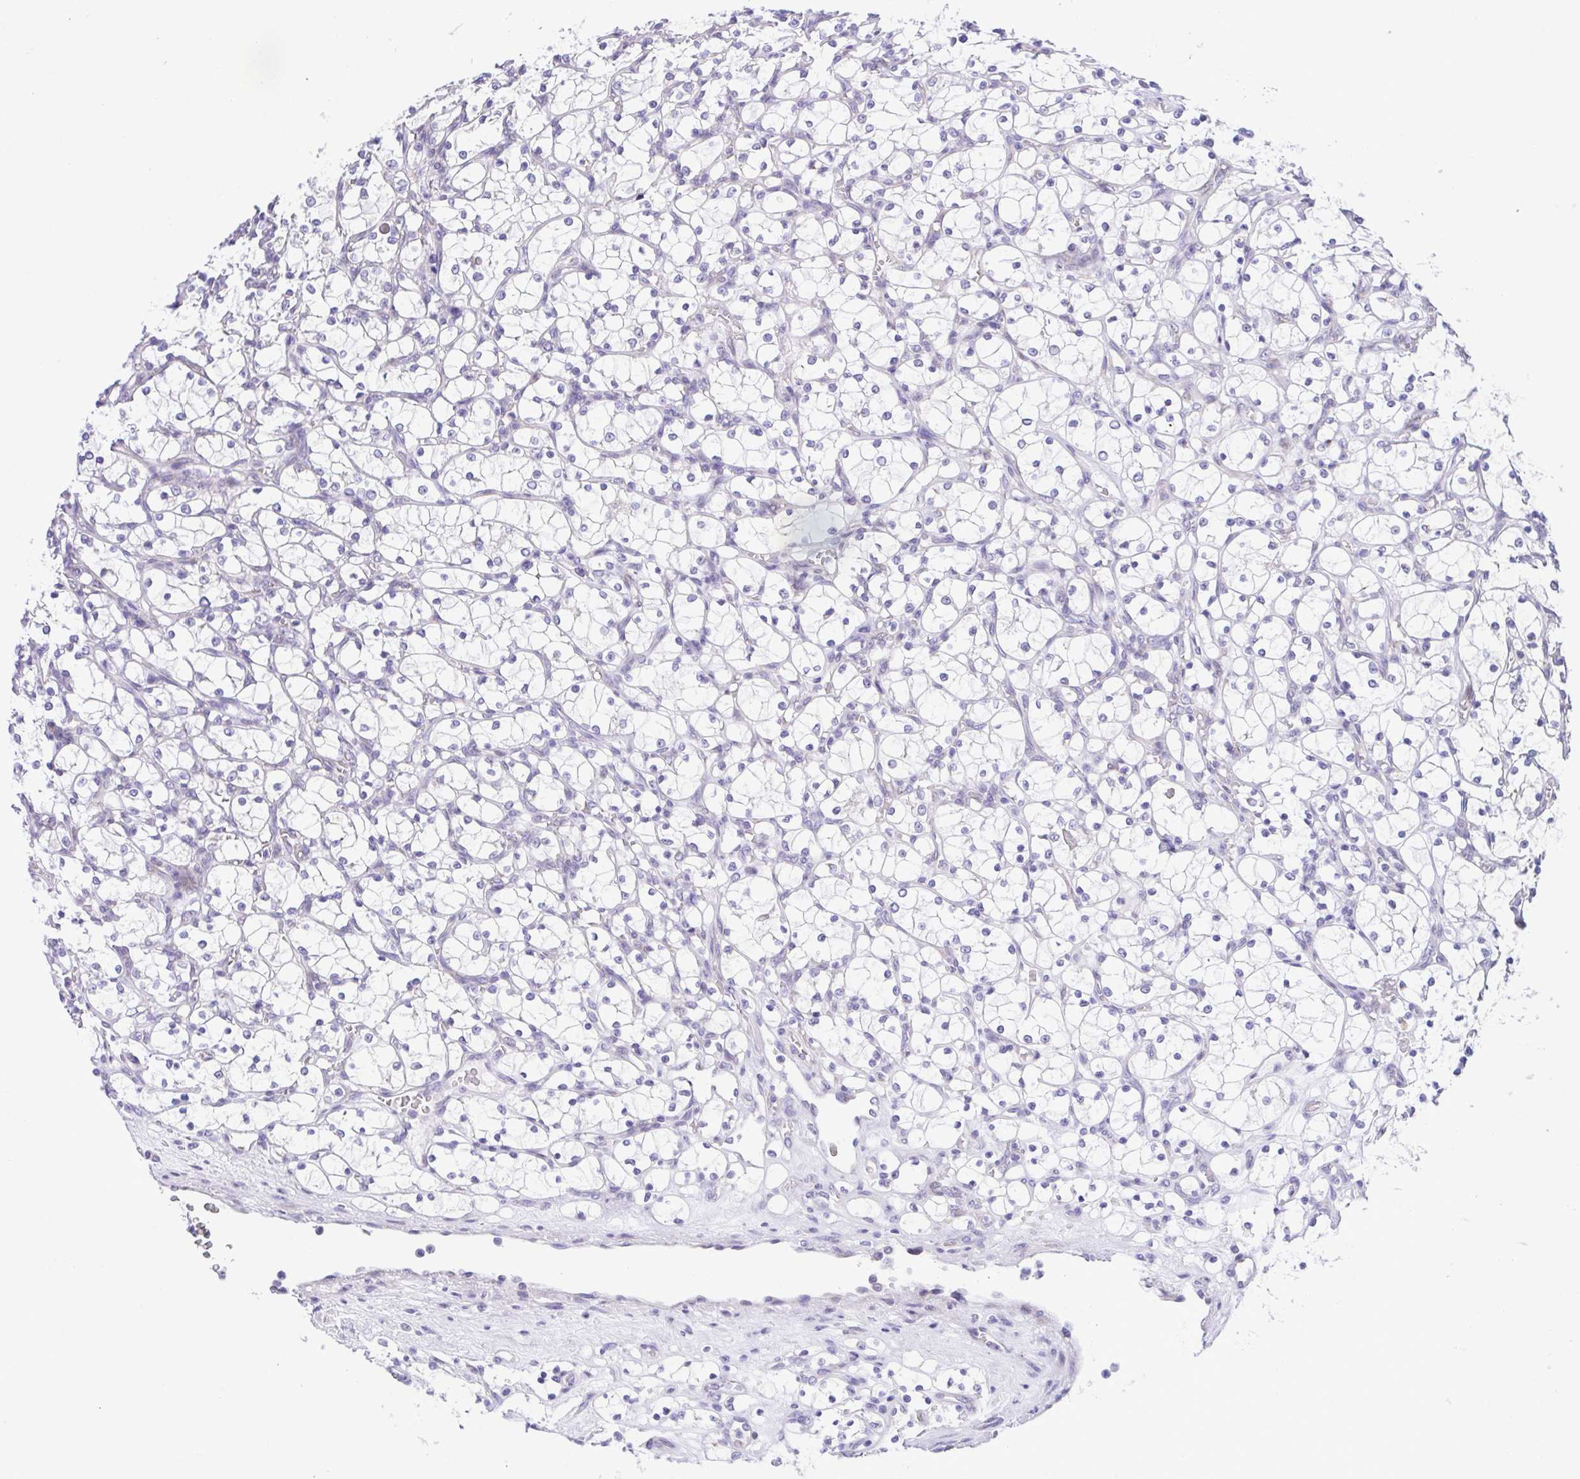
{"staining": {"intensity": "negative", "quantity": "none", "location": "none"}, "tissue": "renal cancer", "cell_type": "Tumor cells", "image_type": "cancer", "snomed": [{"axis": "morphology", "description": "Adenocarcinoma, NOS"}, {"axis": "topography", "description": "Kidney"}], "caption": "Tumor cells show no significant staining in renal cancer (adenocarcinoma).", "gene": "TGM3", "patient": {"sex": "female", "age": 69}}